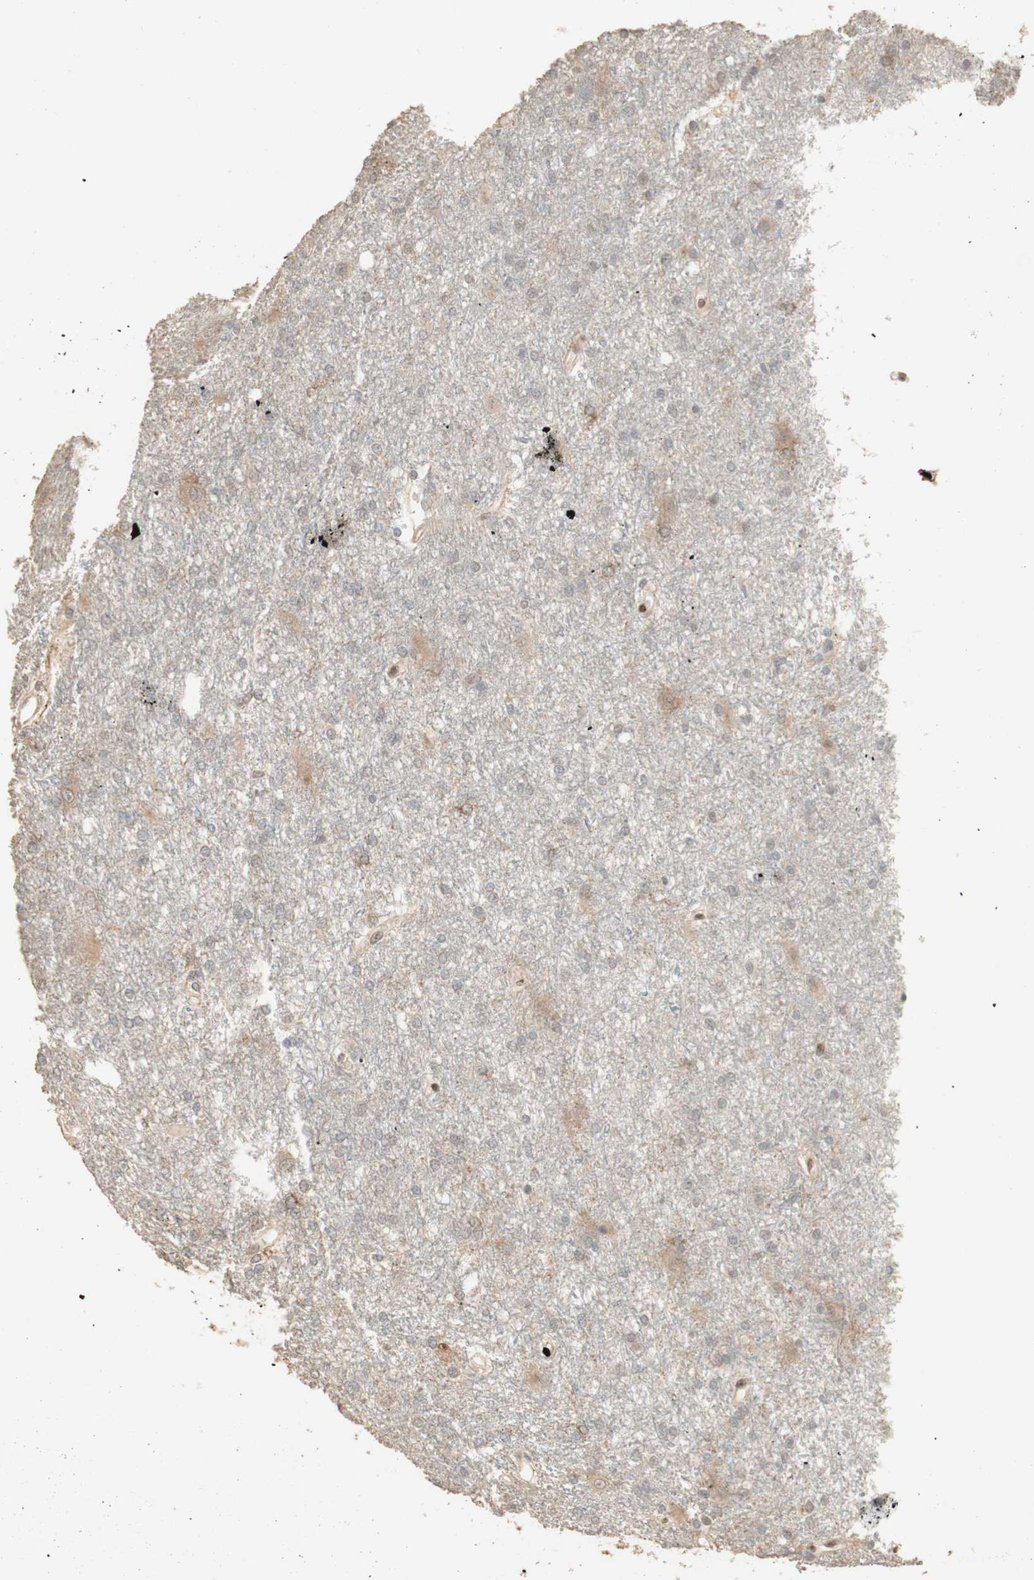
{"staining": {"intensity": "weak", "quantity": "<25%", "location": "cytoplasmic/membranous"}, "tissue": "glioma", "cell_type": "Tumor cells", "image_type": "cancer", "snomed": [{"axis": "morphology", "description": "Glioma, malignant, High grade"}, {"axis": "topography", "description": "Brain"}], "caption": "Immunohistochemistry (IHC) of malignant glioma (high-grade) reveals no staining in tumor cells.", "gene": "FOXP1", "patient": {"sex": "female", "age": 59}}